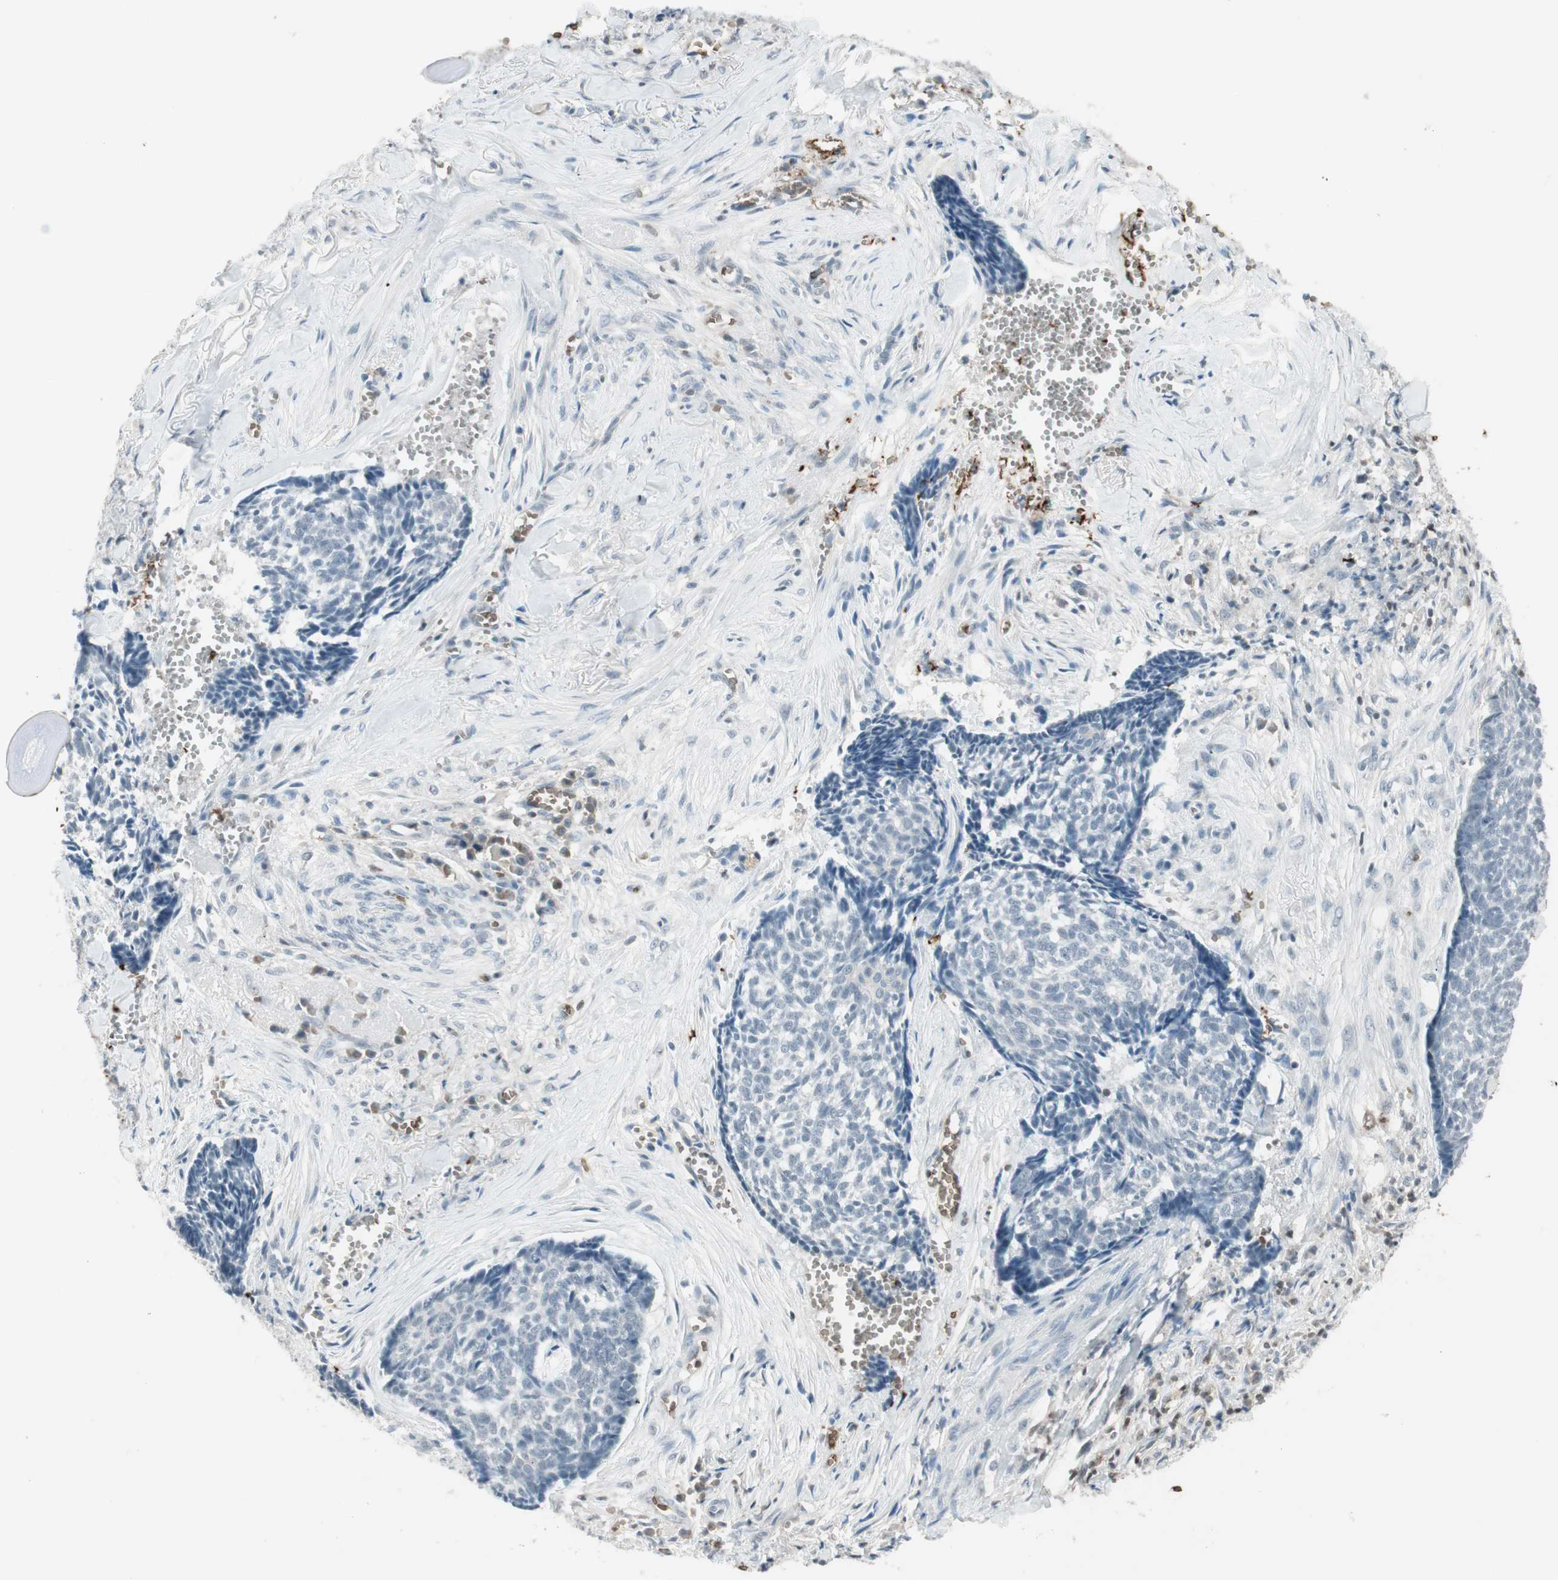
{"staining": {"intensity": "negative", "quantity": "none", "location": "none"}, "tissue": "skin cancer", "cell_type": "Tumor cells", "image_type": "cancer", "snomed": [{"axis": "morphology", "description": "Basal cell carcinoma"}, {"axis": "topography", "description": "Skin"}], "caption": "A histopathology image of human skin cancer (basal cell carcinoma) is negative for staining in tumor cells.", "gene": "MAP4K1", "patient": {"sex": "male", "age": 84}}